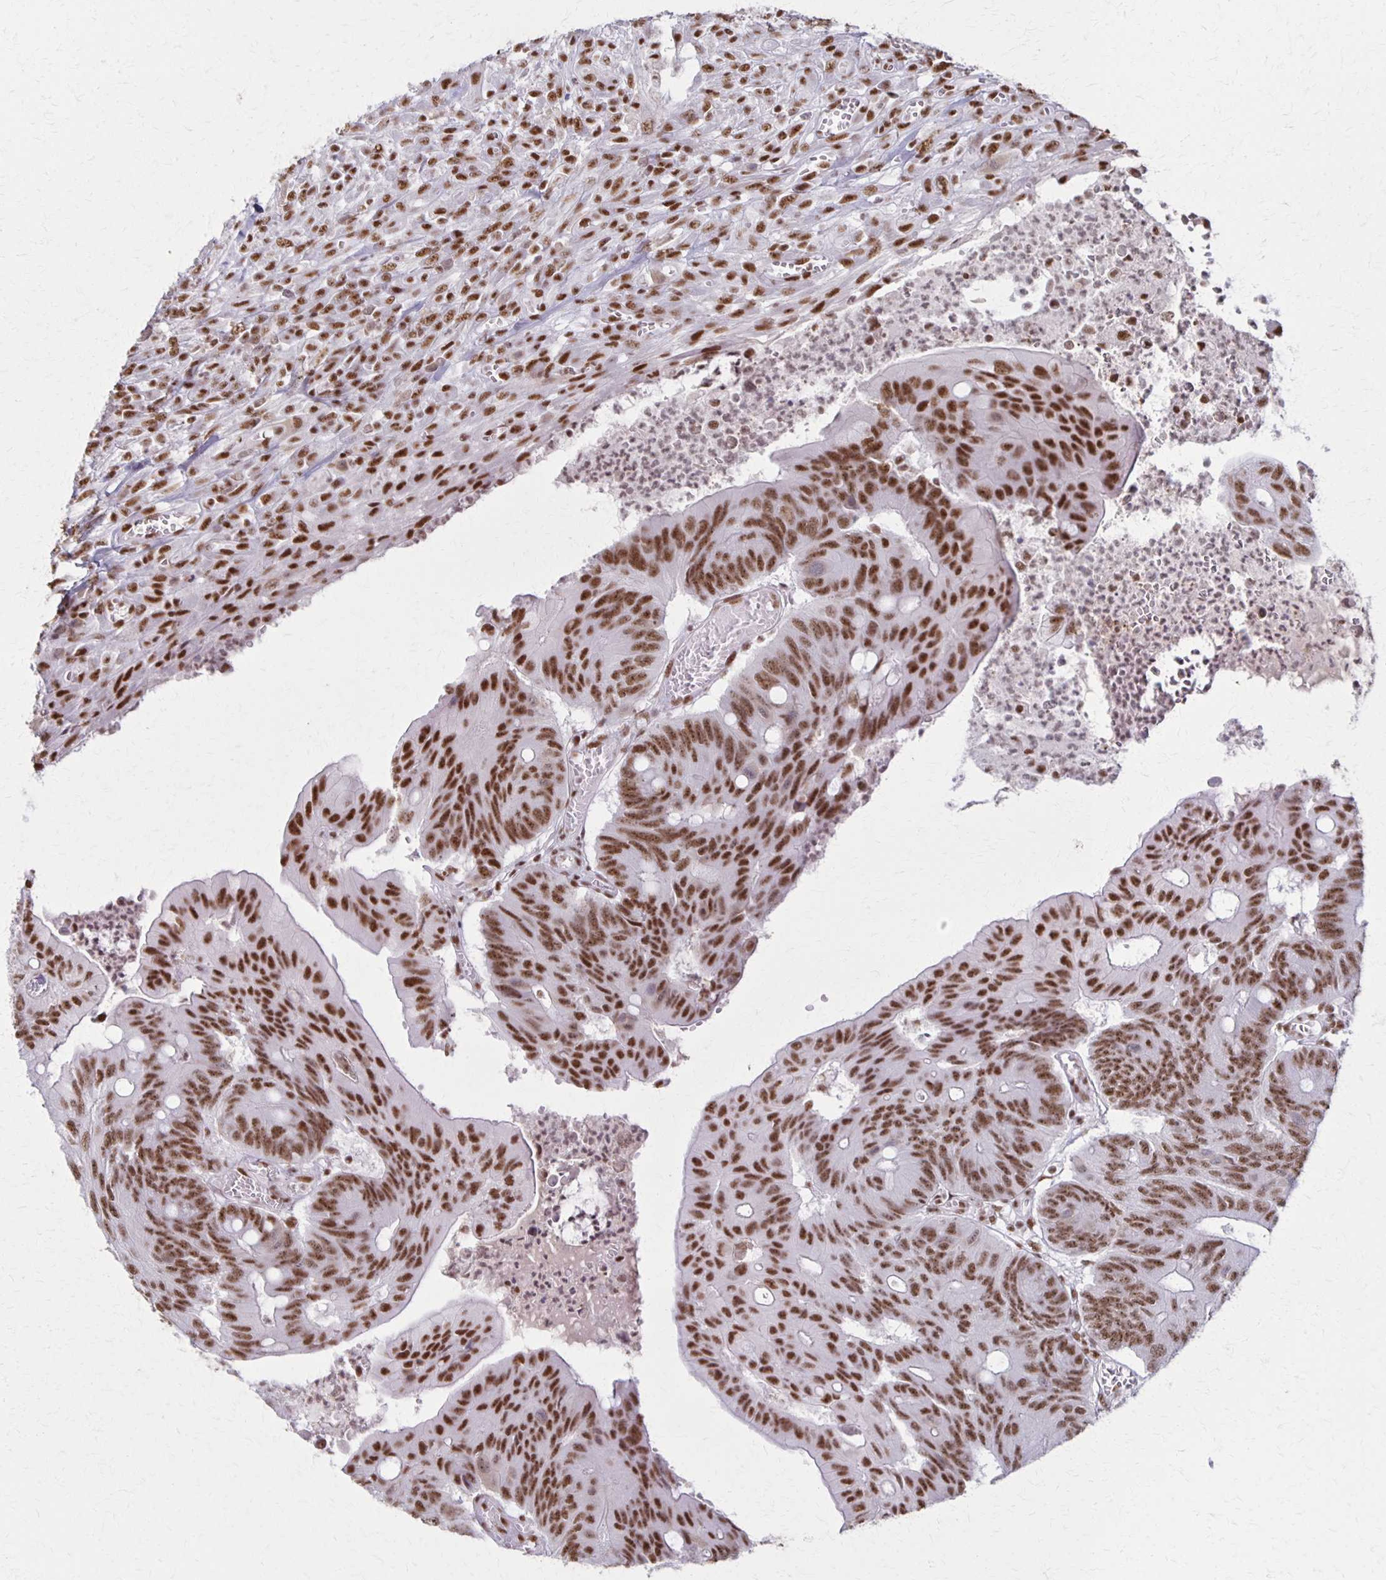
{"staining": {"intensity": "strong", "quantity": ">75%", "location": "nuclear"}, "tissue": "colorectal cancer", "cell_type": "Tumor cells", "image_type": "cancer", "snomed": [{"axis": "morphology", "description": "Adenocarcinoma, NOS"}, {"axis": "topography", "description": "Colon"}], "caption": "Approximately >75% of tumor cells in human colorectal cancer display strong nuclear protein expression as visualized by brown immunohistochemical staining.", "gene": "XRCC6", "patient": {"sex": "male", "age": 65}}